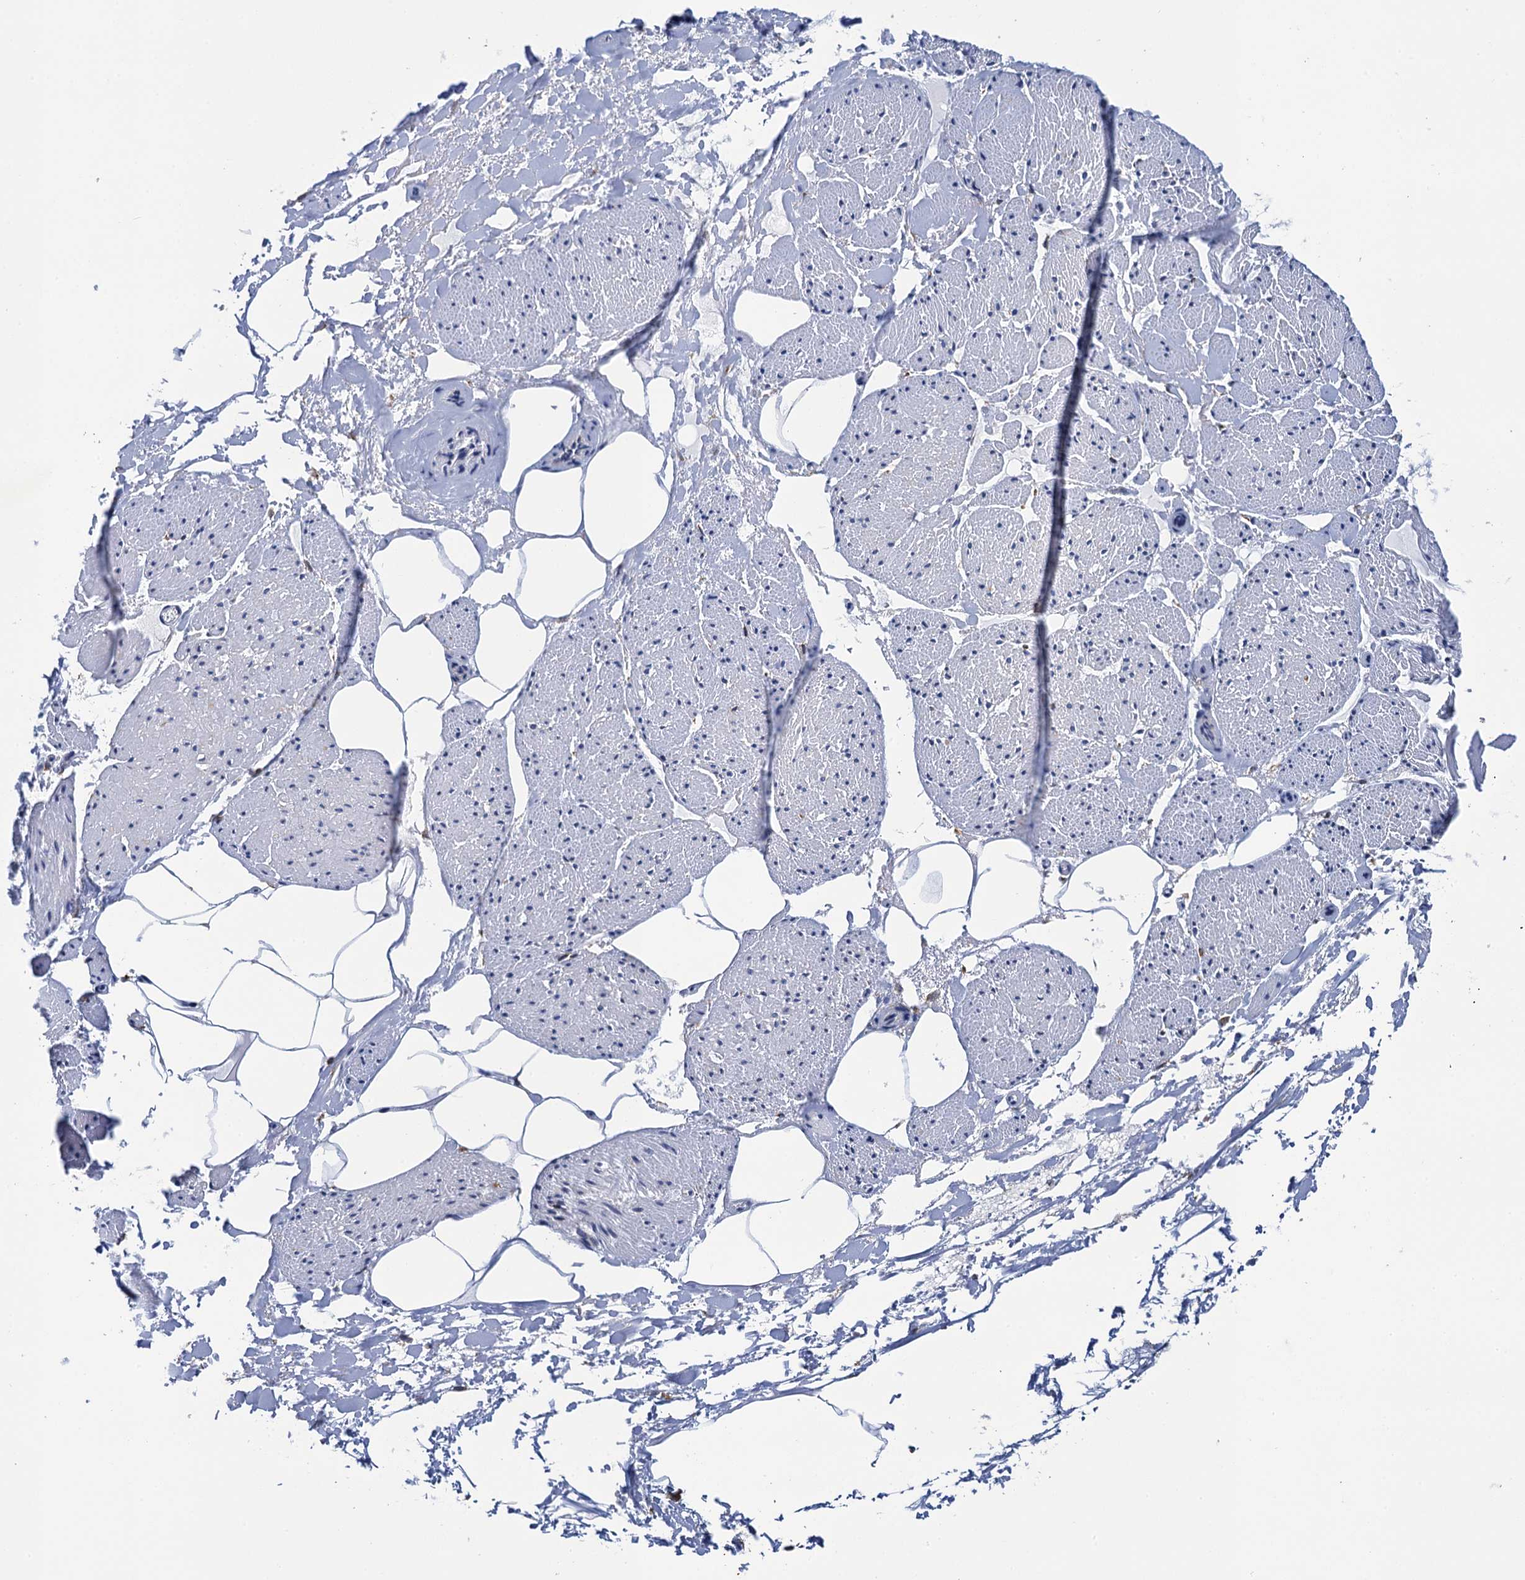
{"staining": {"intensity": "negative", "quantity": "none", "location": "none"}, "tissue": "adipose tissue", "cell_type": "Adipocytes", "image_type": "normal", "snomed": [{"axis": "morphology", "description": "Normal tissue, NOS"}, {"axis": "morphology", "description": "Adenocarcinoma, Low grade"}, {"axis": "topography", "description": "Prostate"}, {"axis": "topography", "description": "Peripheral nerve tissue"}], "caption": "Adipose tissue stained for a protein using immunohistochemistry demonstrates no expression adipocytes.", "gene": "POGLUT3", "patient": {"sex": "male", "age": 63}}